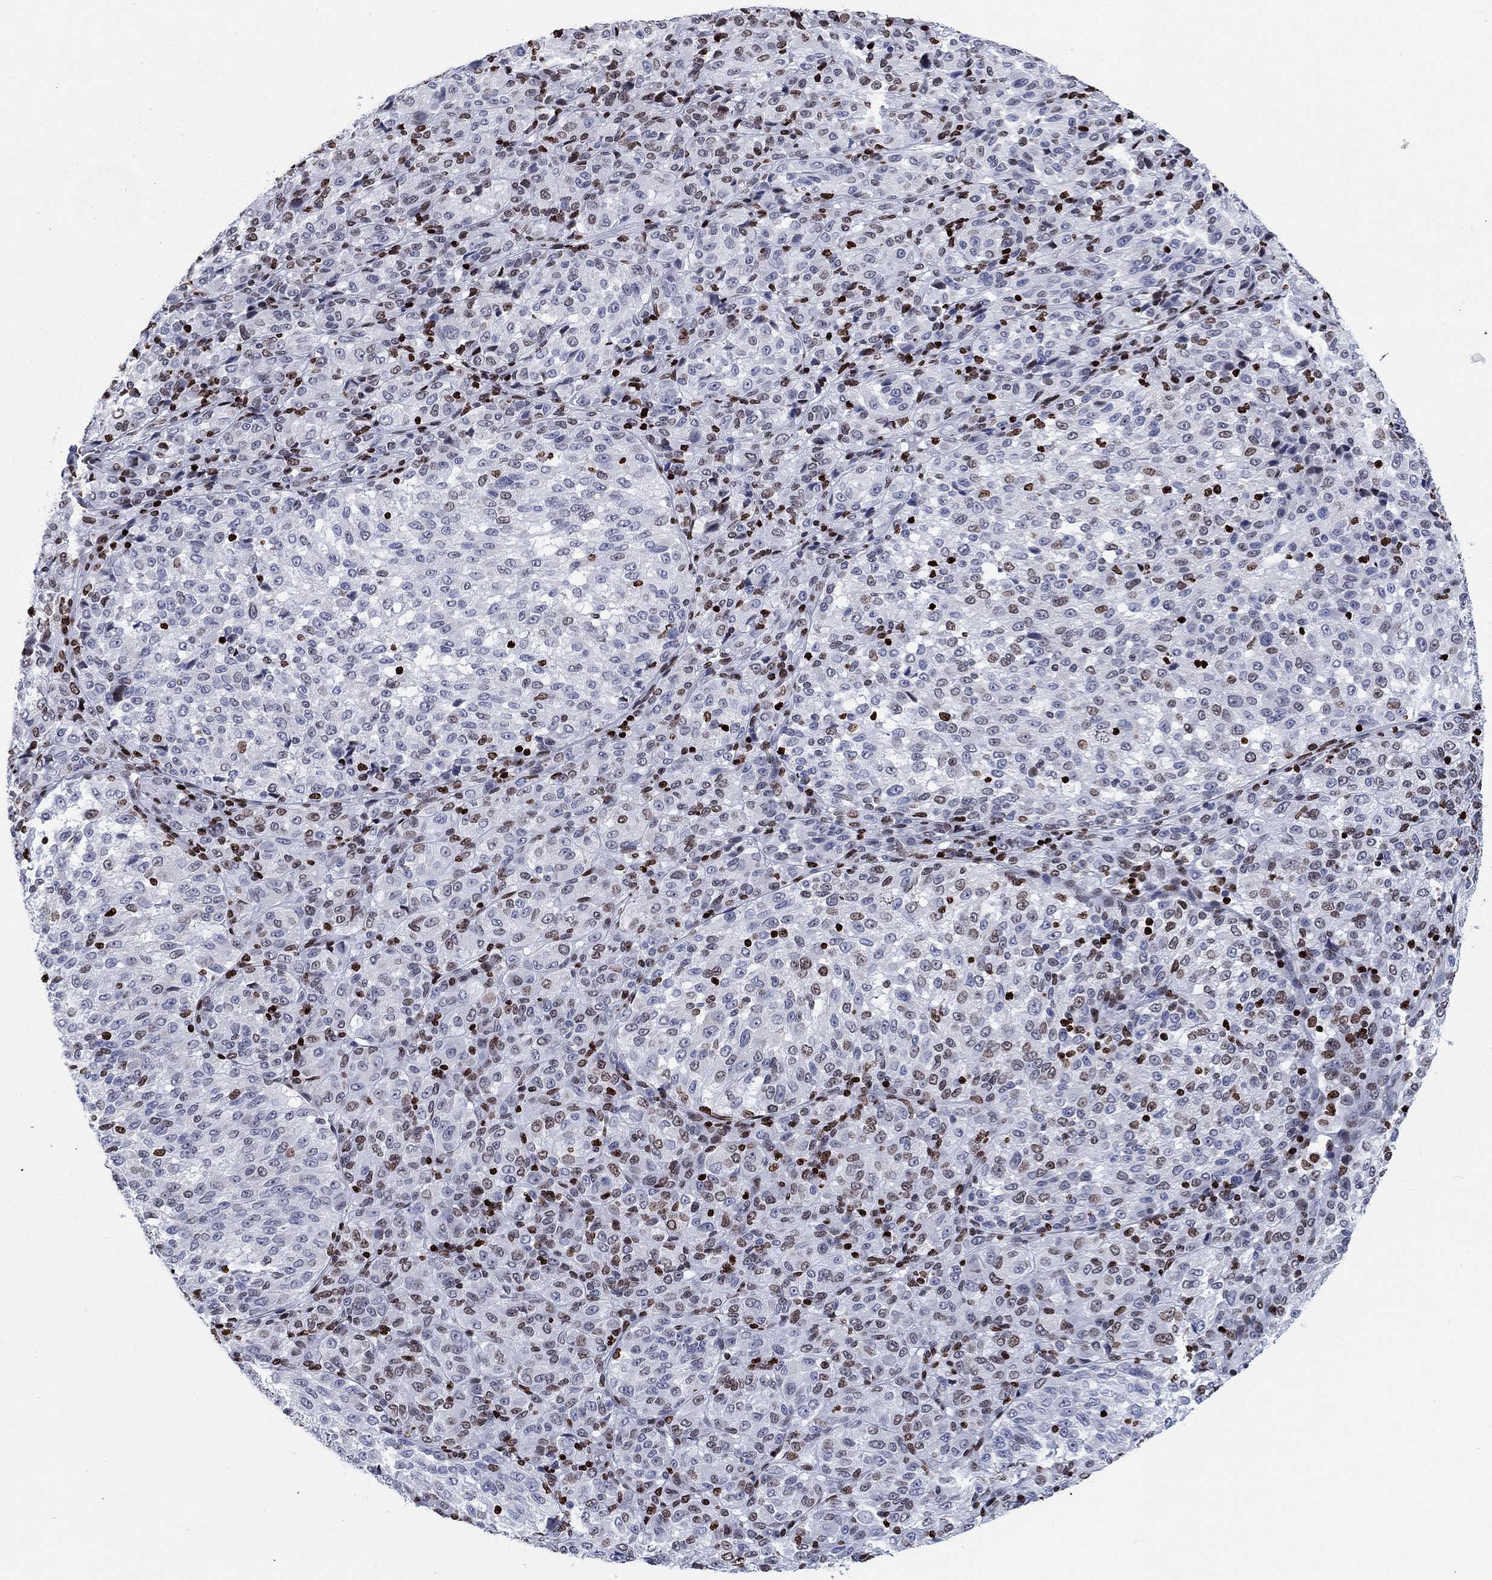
{"staining": {"intensity": "strong", "quantity": "<25%", "location": "nuclear"}, "tissue": "melanoma", "cell_type": "Tumor cells", "image_type": "cancer", "snomed": [{"axis": "morphology", "description": "Malignant melanoma, Metastatic site"}, {"axis": "topography", "description": "Brain"}], "caption": "Strong nuclear staining is present in about <25% of tumor cells in malignant melanoma (metastatic site).", "gene": "H1-5", "patient": {"sex": "female", "age": 56}}